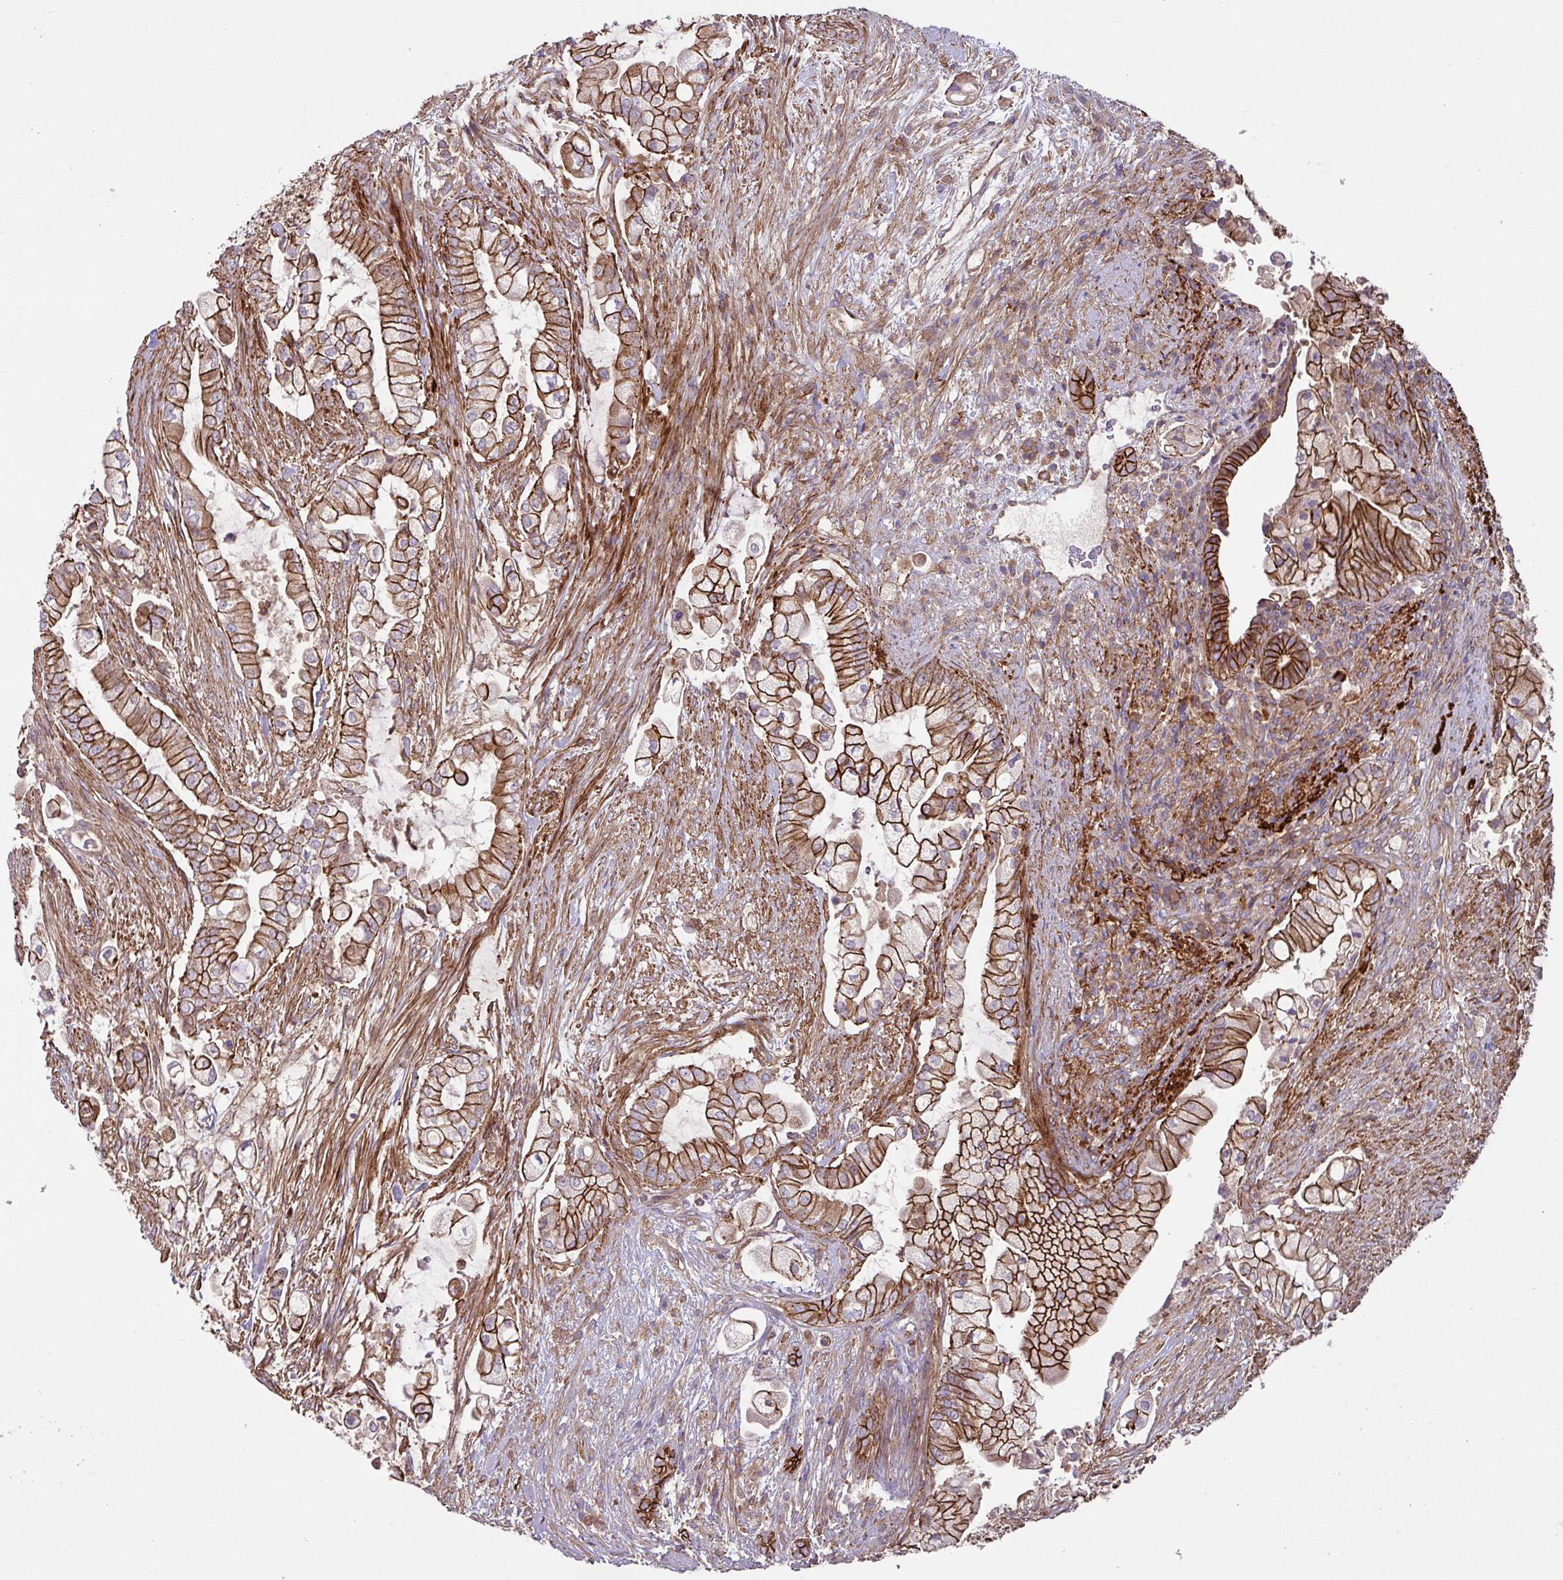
{"staining": {"intensity": "strong", "quantity": ">75%", "location": "cytoplasmic/membranous"}, "tissue": "pancreatic cancer", "cell_type": "Tumor cells", "image_type": "cancer", "snomed": [{"axis": "morphology", "description": "Adenocarcinoma, NOS"}, {"axis": "topography", "description": "Pancreas"}], "caption": "An image showing strong cytoplasmic/membranous positivity in approximately >75% of tumor cells in pancreatic cancer (adenocarcinoma), as visualized by brown immunohistochemical staining.", "gene": "RIC1", "patient": {"sex": "female", "age": 69}}